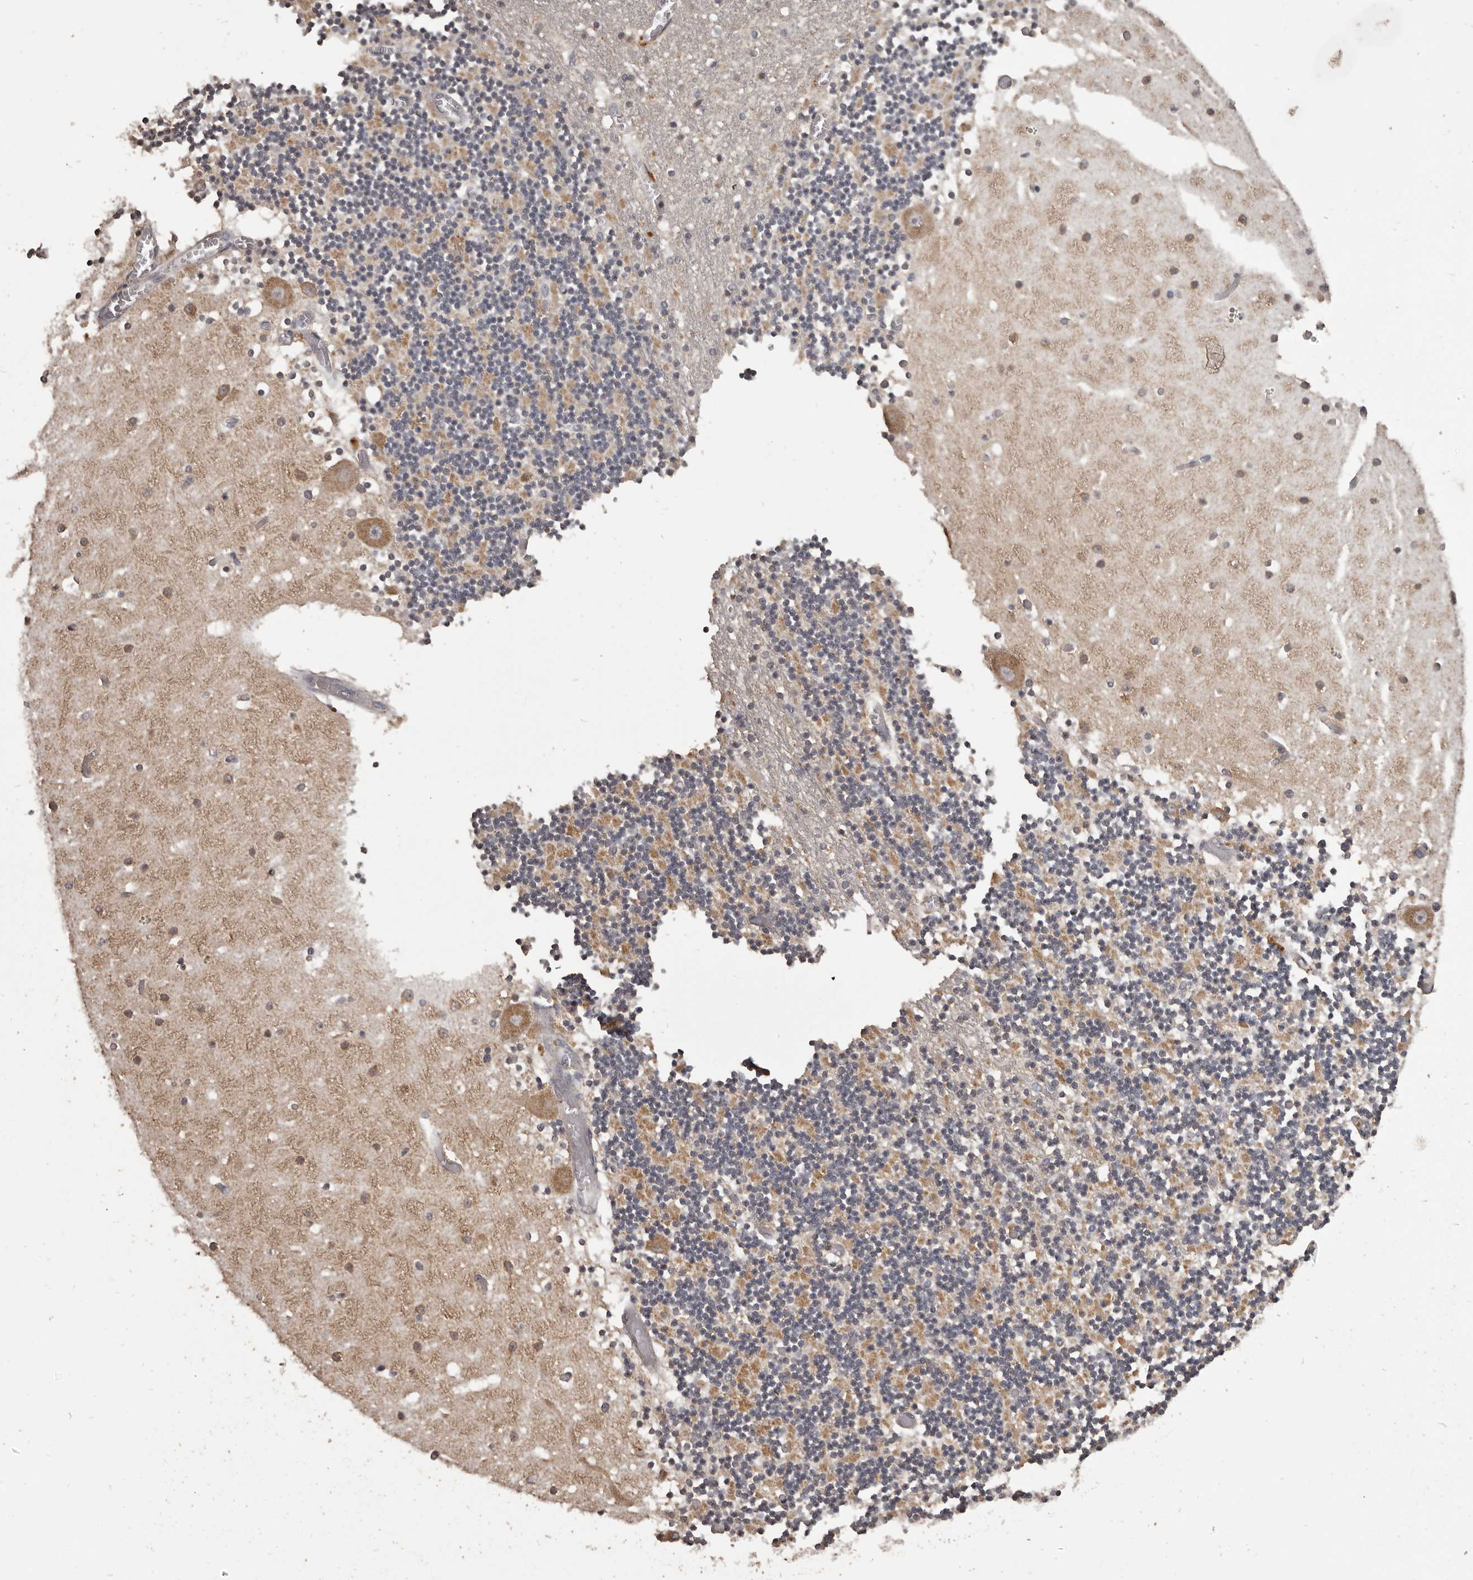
{"staining": {"intensity": "moderate", "quantity": "25%-75%", "location": "cytoplasmic/membranous"}, "tissue": "cerebellum", "cell_type": "Cells in granular layer", "image_type": "normal", "snomed": [{"axis": "morphology", "description": "Normal tissue, NOS"}, {"axis": "topography", "description": "Cerebellum"}], "caption": "Immunohistochemistry (IHC) staining of unremarkable cerebellum, which shows medium levels of moderate cytoplasmic/membranous staining in approximately 25%-75% of cells in granular layer indicating moderate cytoplasmic/membranous protein staining. The staining was performed using DAB (brown) for protein detection and nuclei were counterstained in hematoxylin (blue).", "gene": "MGAT5", "patient": {"sex": "female", "age": 28}}